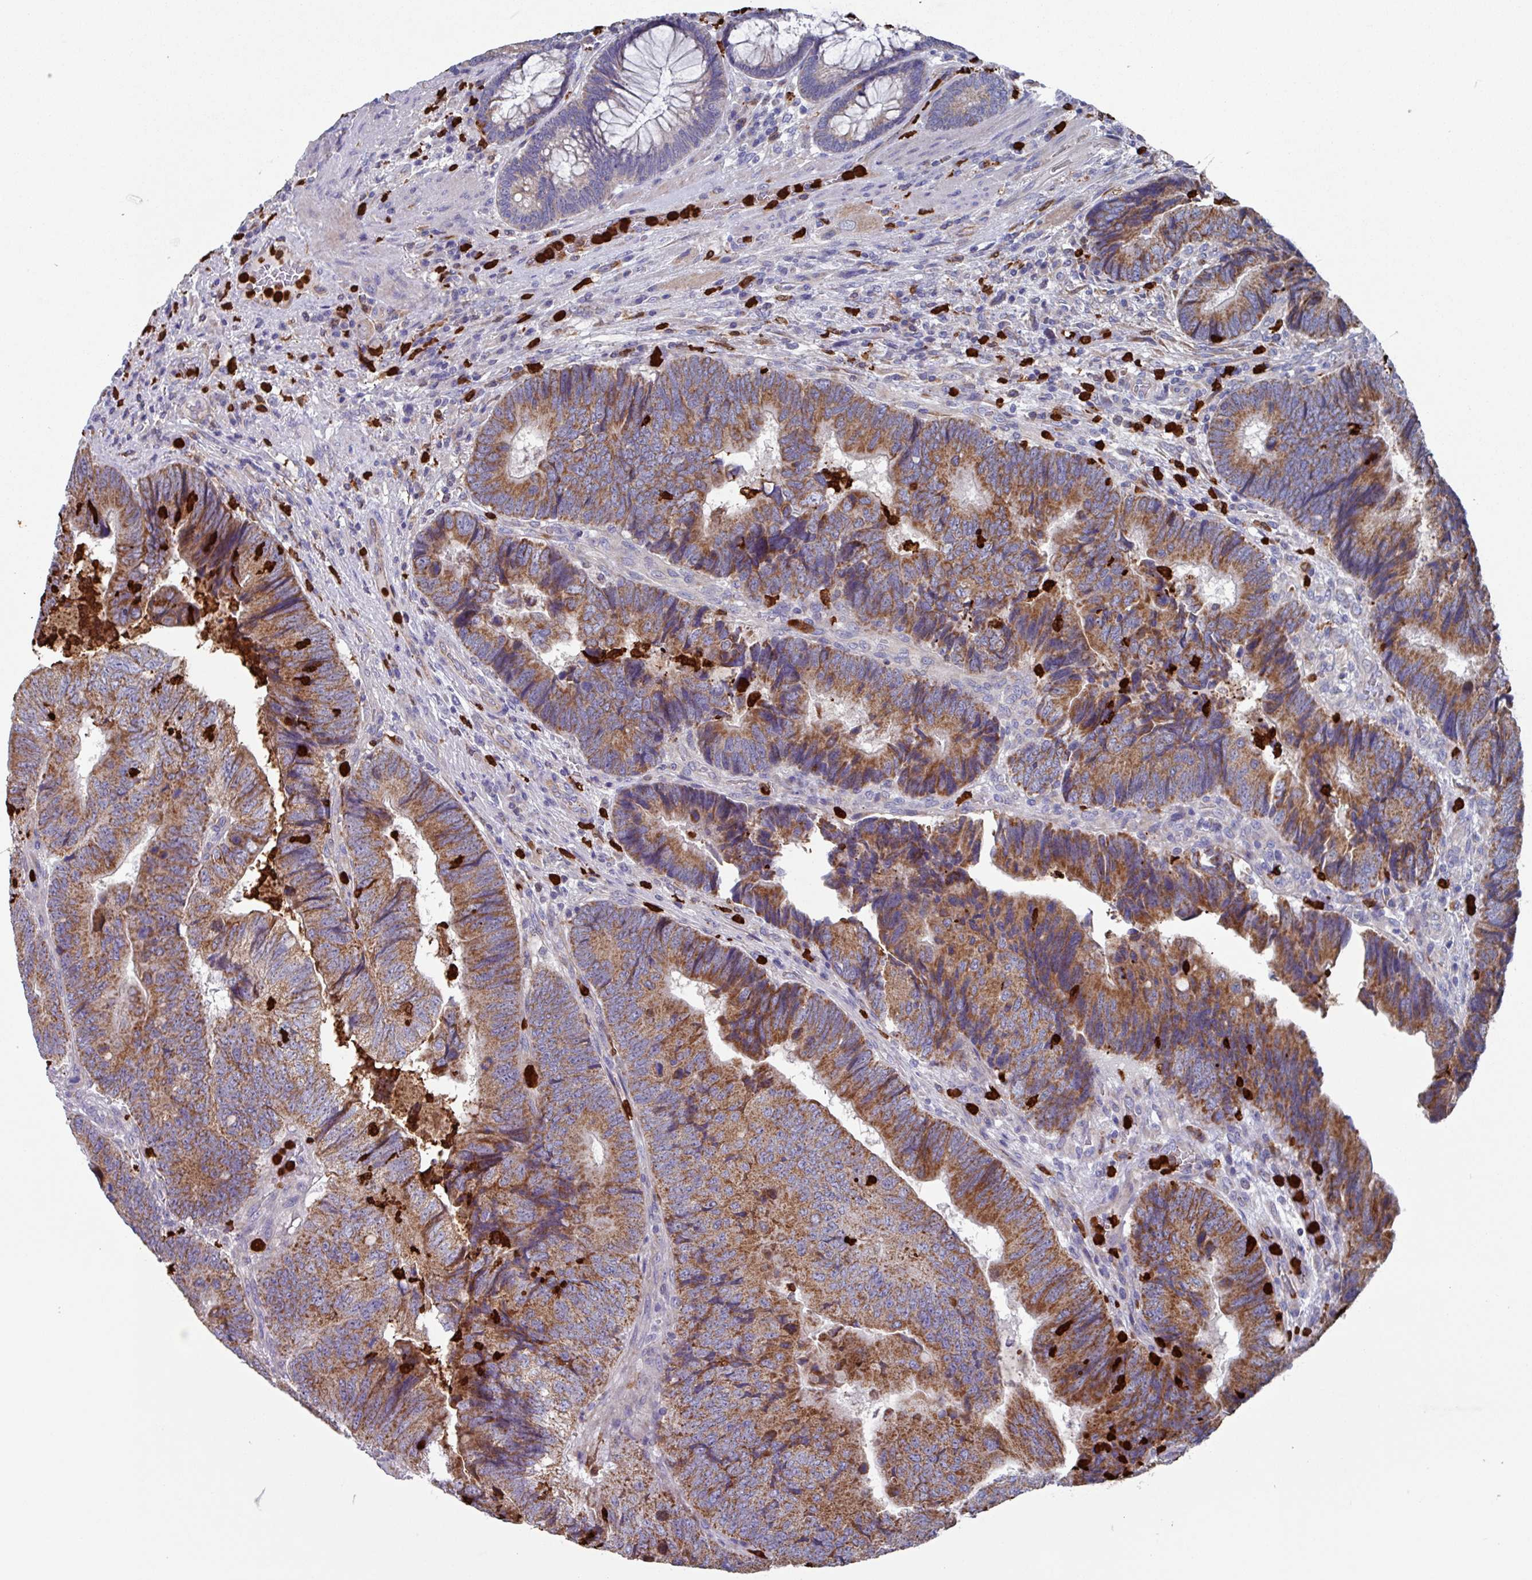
{"staining": {"intensity": "moderate", "quantity": ">75%", "location": "cytoplasmic/membranous"}, "tissue": "colorectal cancer", "cell_type": "Tumor cells", "image_type": "cancer", "snomed": [{"axis": "morphology", "description": "Adenocarcinoma, NOS"}, {"axis": "topography", "description": "Colon"}], "caption": "A medium amount of moderate cytoplasmic/membranous positivity is seen in about >75% of tumor cells in colorectal cancer tissue.", "gene": "UQCC2", "patient": {"sex": "female", "age": 67}}